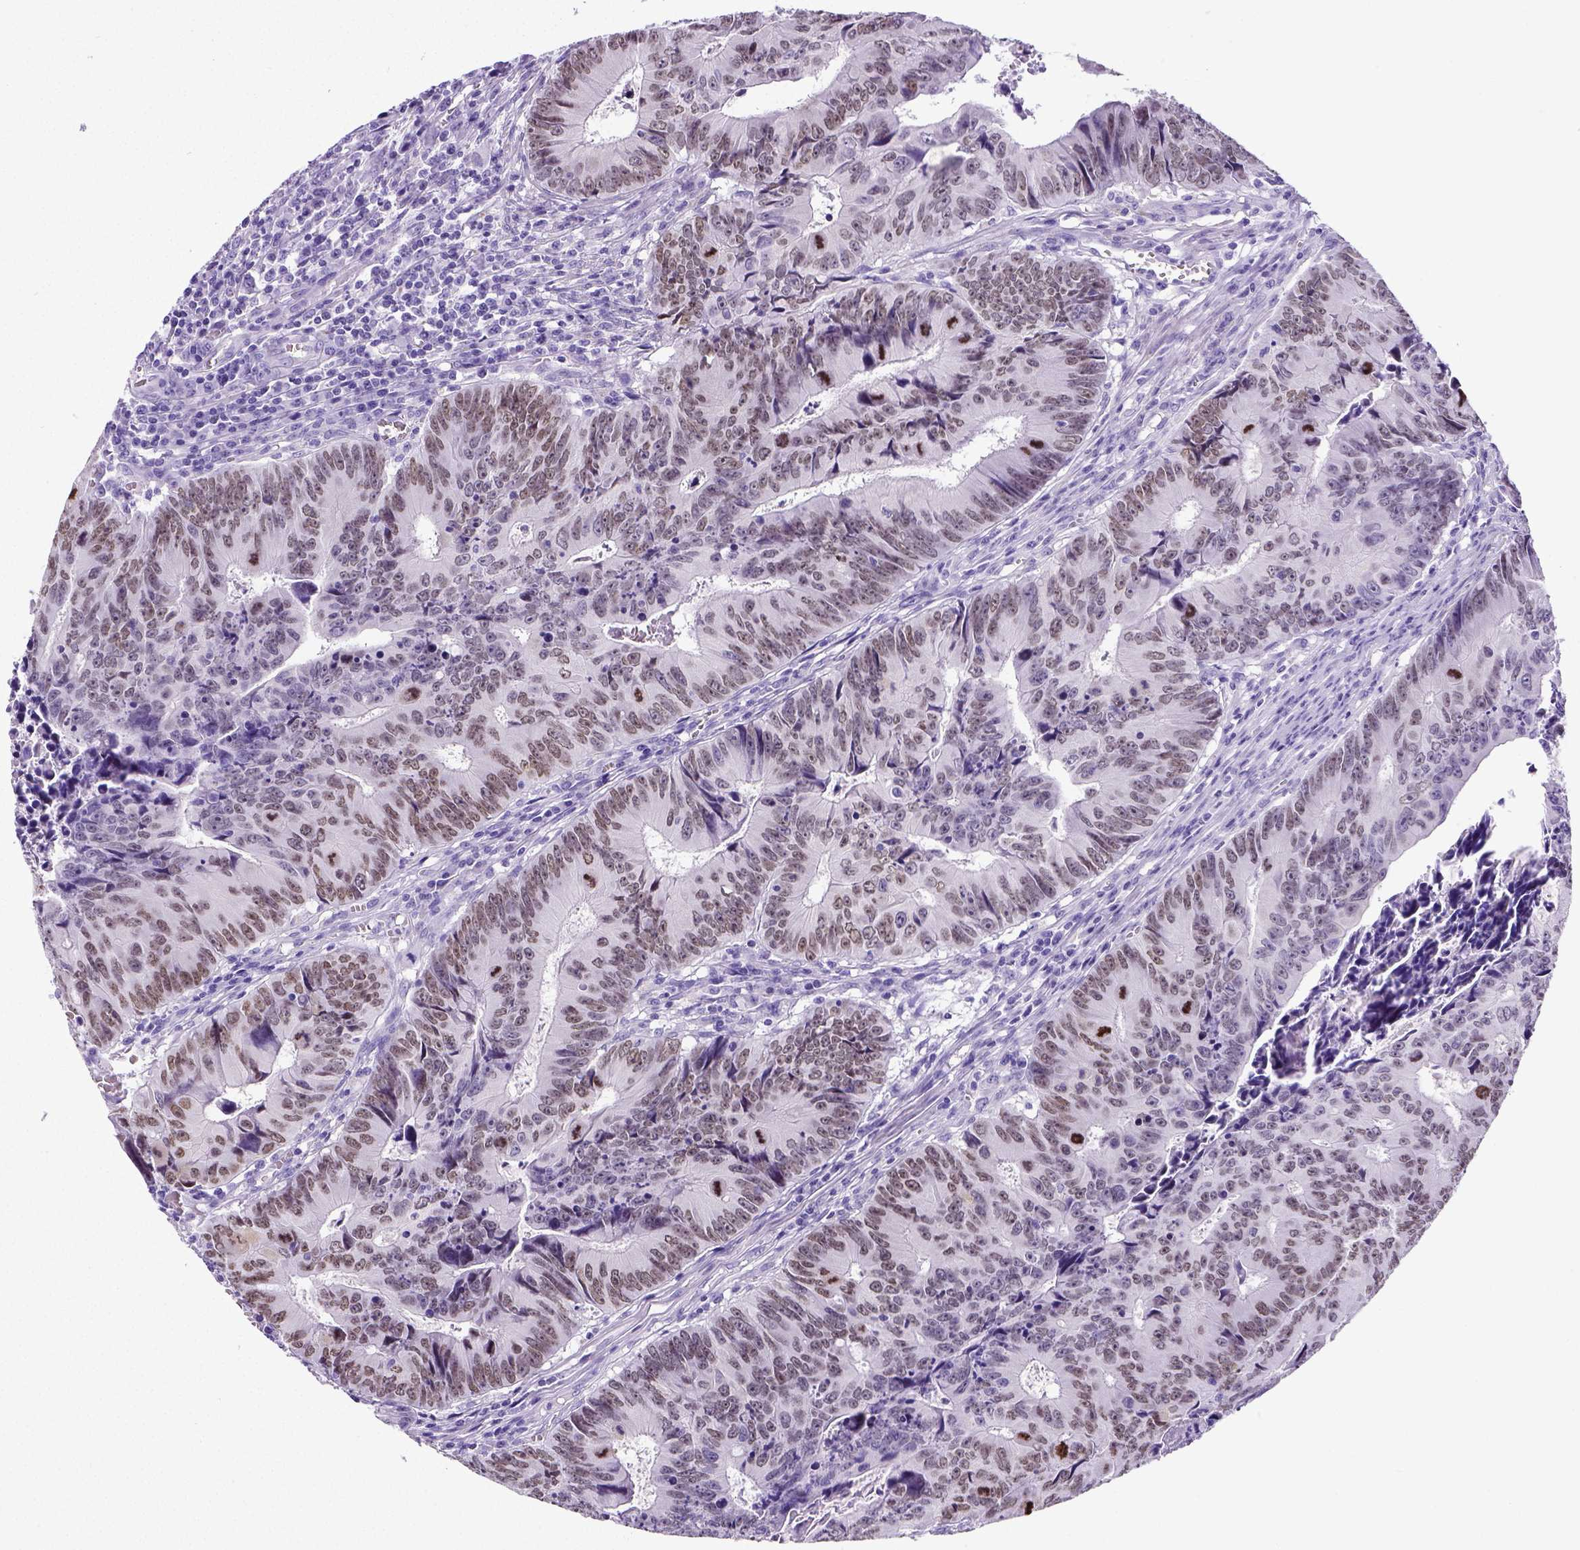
{"staining": {"intensity": "weak", "quantity": ">75%", "location": "nuclear"}, "tissue": "colorectal cancer", "cell_type": "Tumor cells", "image_type": "cancer", "snomed": [{"axis": "morphology", "description": "Adenocarcinoma, NOS"}, {"axis": "topography", "description": "Colon"}], "caption": "This micrograph displays immunohistochemistry staining of human colorectal cancer (adenocarcinoma), with low weak nuclear positivity in approximately >75% of tumor cells.", "gene": "SATB2", "patient": {"sex": "female", "age": 87}}